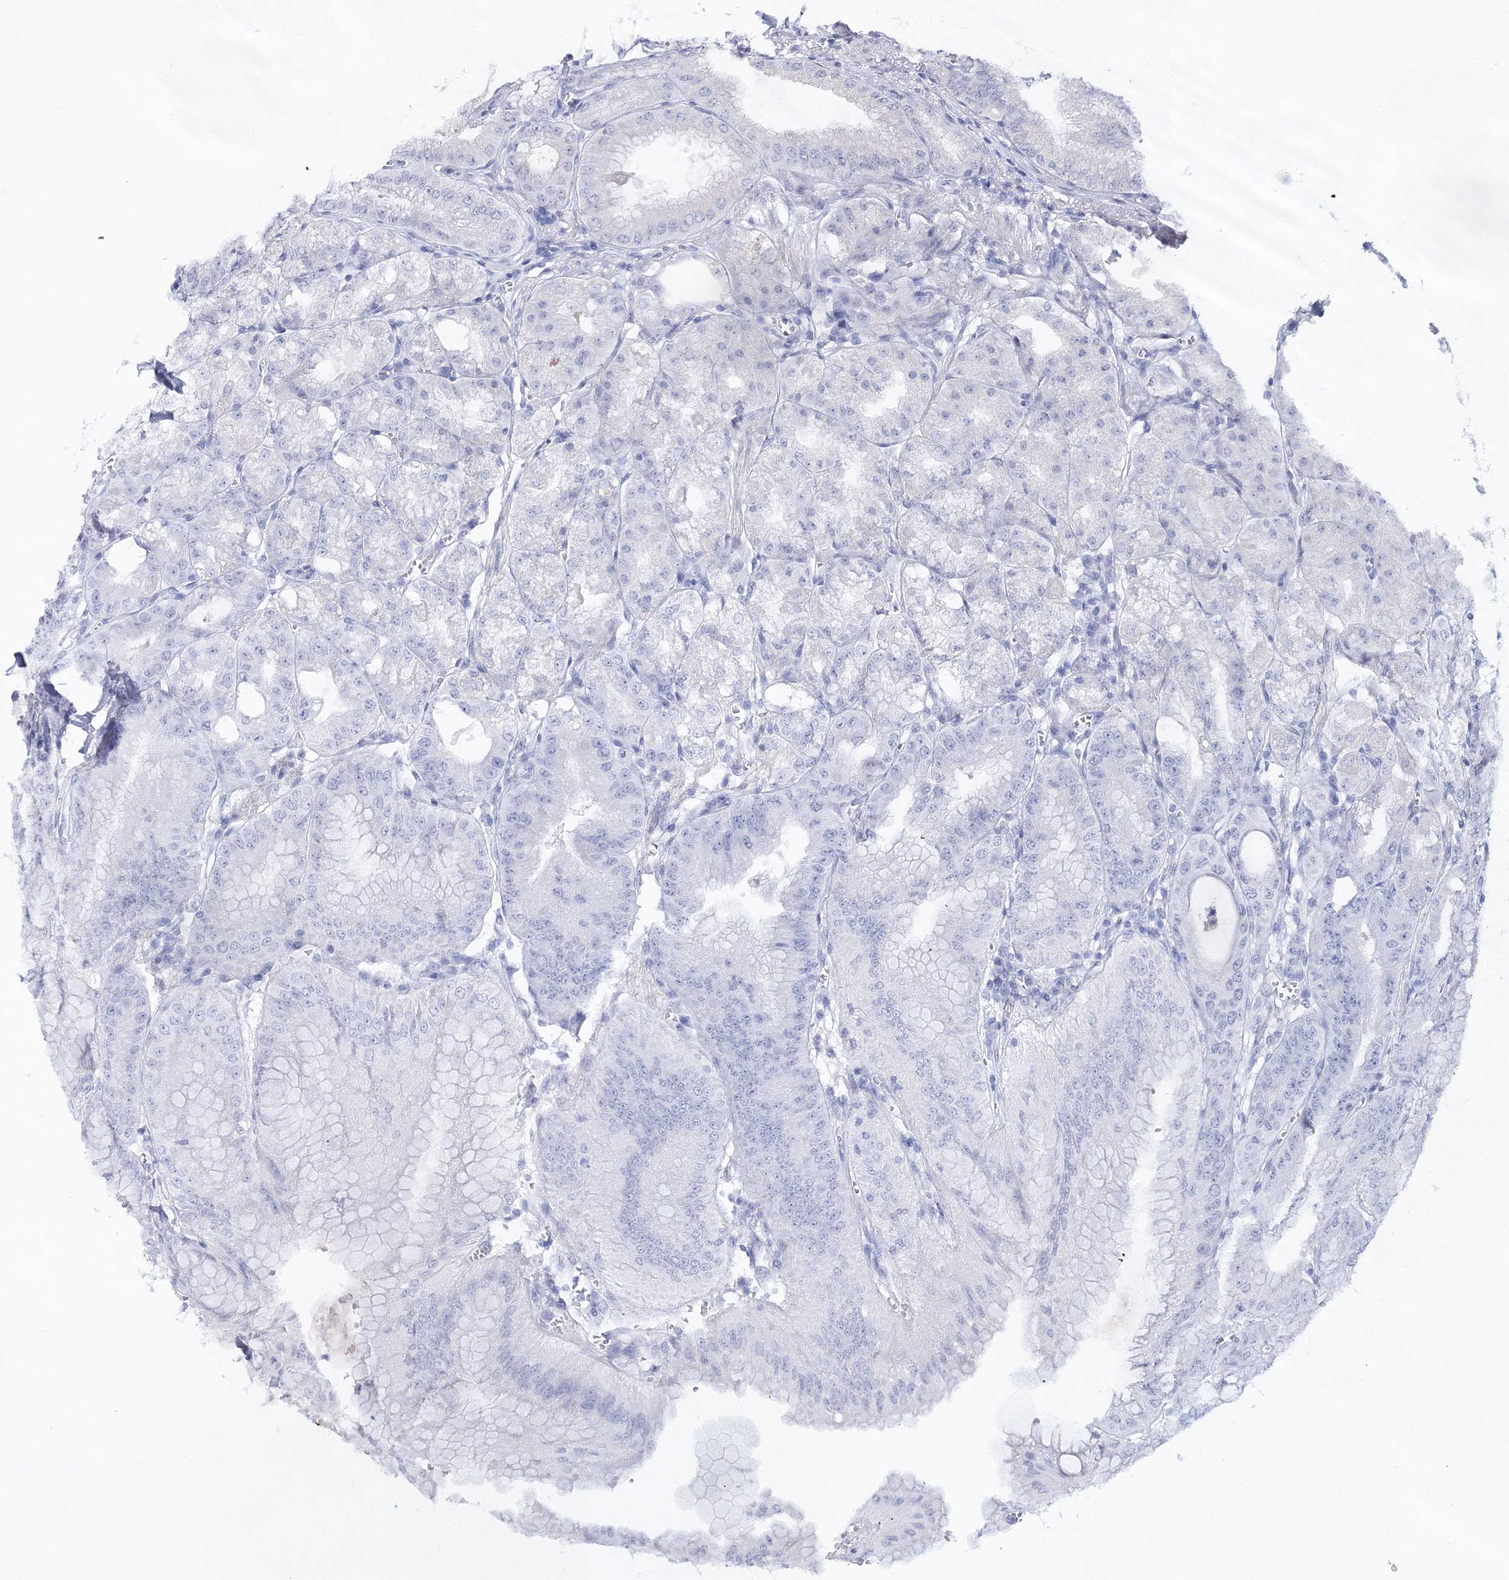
{"staining": {"intensity": "negative", "quantity": "none", "location": "none"}, "tissue": "stomach", "cell_type": "Glandular cells", "image_type": "normal", "snomed": [{"axis": "morphology", "description": "Normal tissue, NOS"}, {"axis": "topography", "description": "Stomach, upper"}, {"axis": "topography", "description": "Stomach, lower"}], "caption": "The micrograph demonstrates no significant positivity in glandular cells of stomach. Nuclei are stained in blue.", "gene": "MYOZ2", "patient": {"sex": "male", "age": 71}}